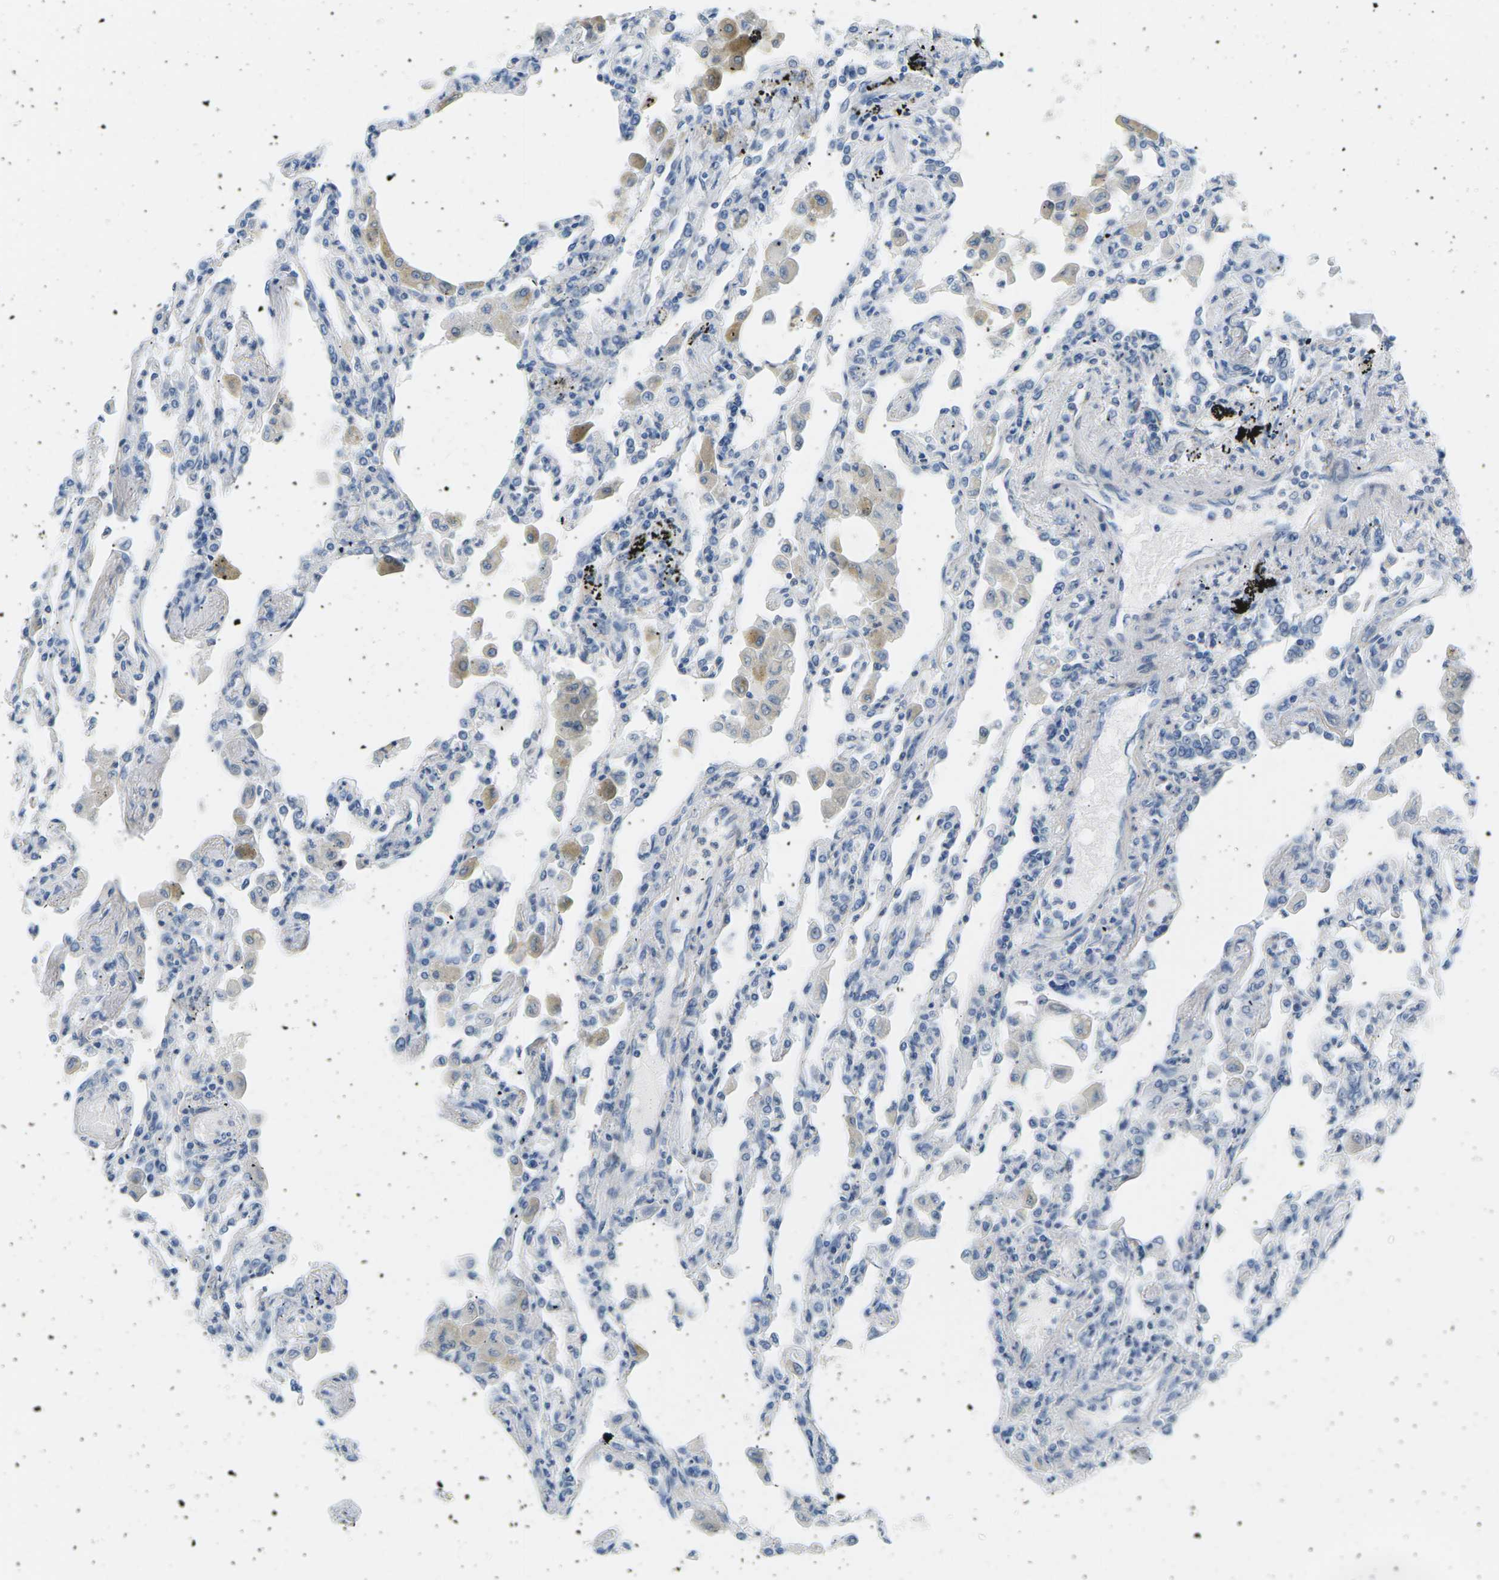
{"staining": {"intensity": "negative", "quantity": "none", "location": "none"}, "tissue": "lung", "cell_type": "Alveolar cells", "image_type": "normal", "snomed": [{"axis": "morphology", "description": "Normal tissue, NOS"}, {"axis": "topography", "description": "Bronchus"}, {"axis": "topography", "description": "Lung"}], "caption": "This is an IHC image of unremarkable human lung. There is no staining in alveolar cells.", "gene": "SEPTIN5", "patient": {"sex": "female", "age": 49}}